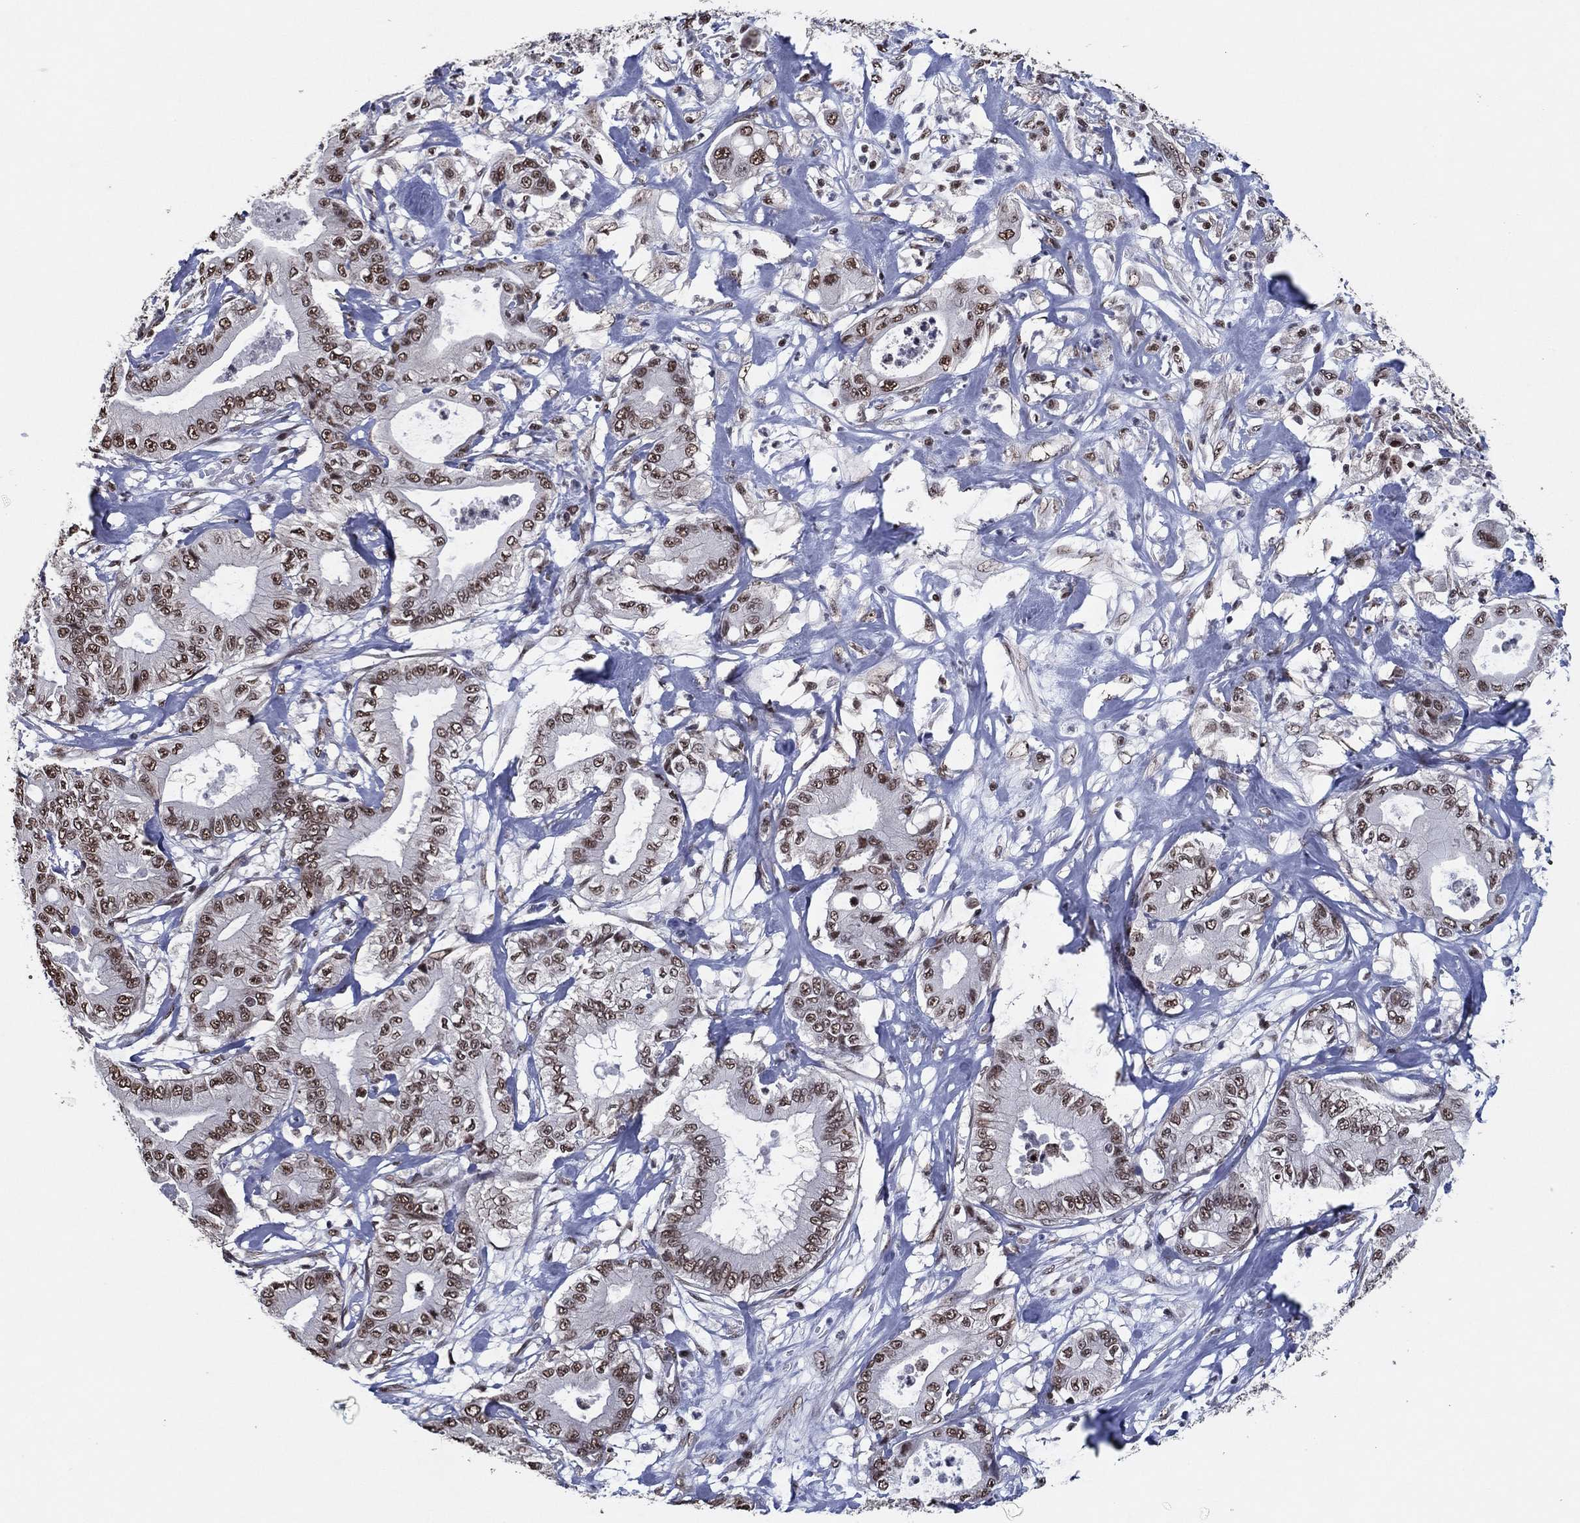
{"staining": {"intensity": "moderate", "quantity": "25%-75%", "location": "nuclear"}, "tissue": "pancreatic cancer", "cell_type": "Tumor cells", "image_type": "cancer", "snomed": [{"axis": "morphology", "description": "Adenocarcinoma, NOS"}, {"axis": "topography", "description": "Pancreas"}], "caption": "Moderate nuclear positivity is seen in about 25%-75% of tumor cells in pancreatic adenocarcinoma. (DAB IHC with brightfield microscopy, high magnification).", "gene": "ZBTB42", "patient": {"sex": "male", "age": 71}}